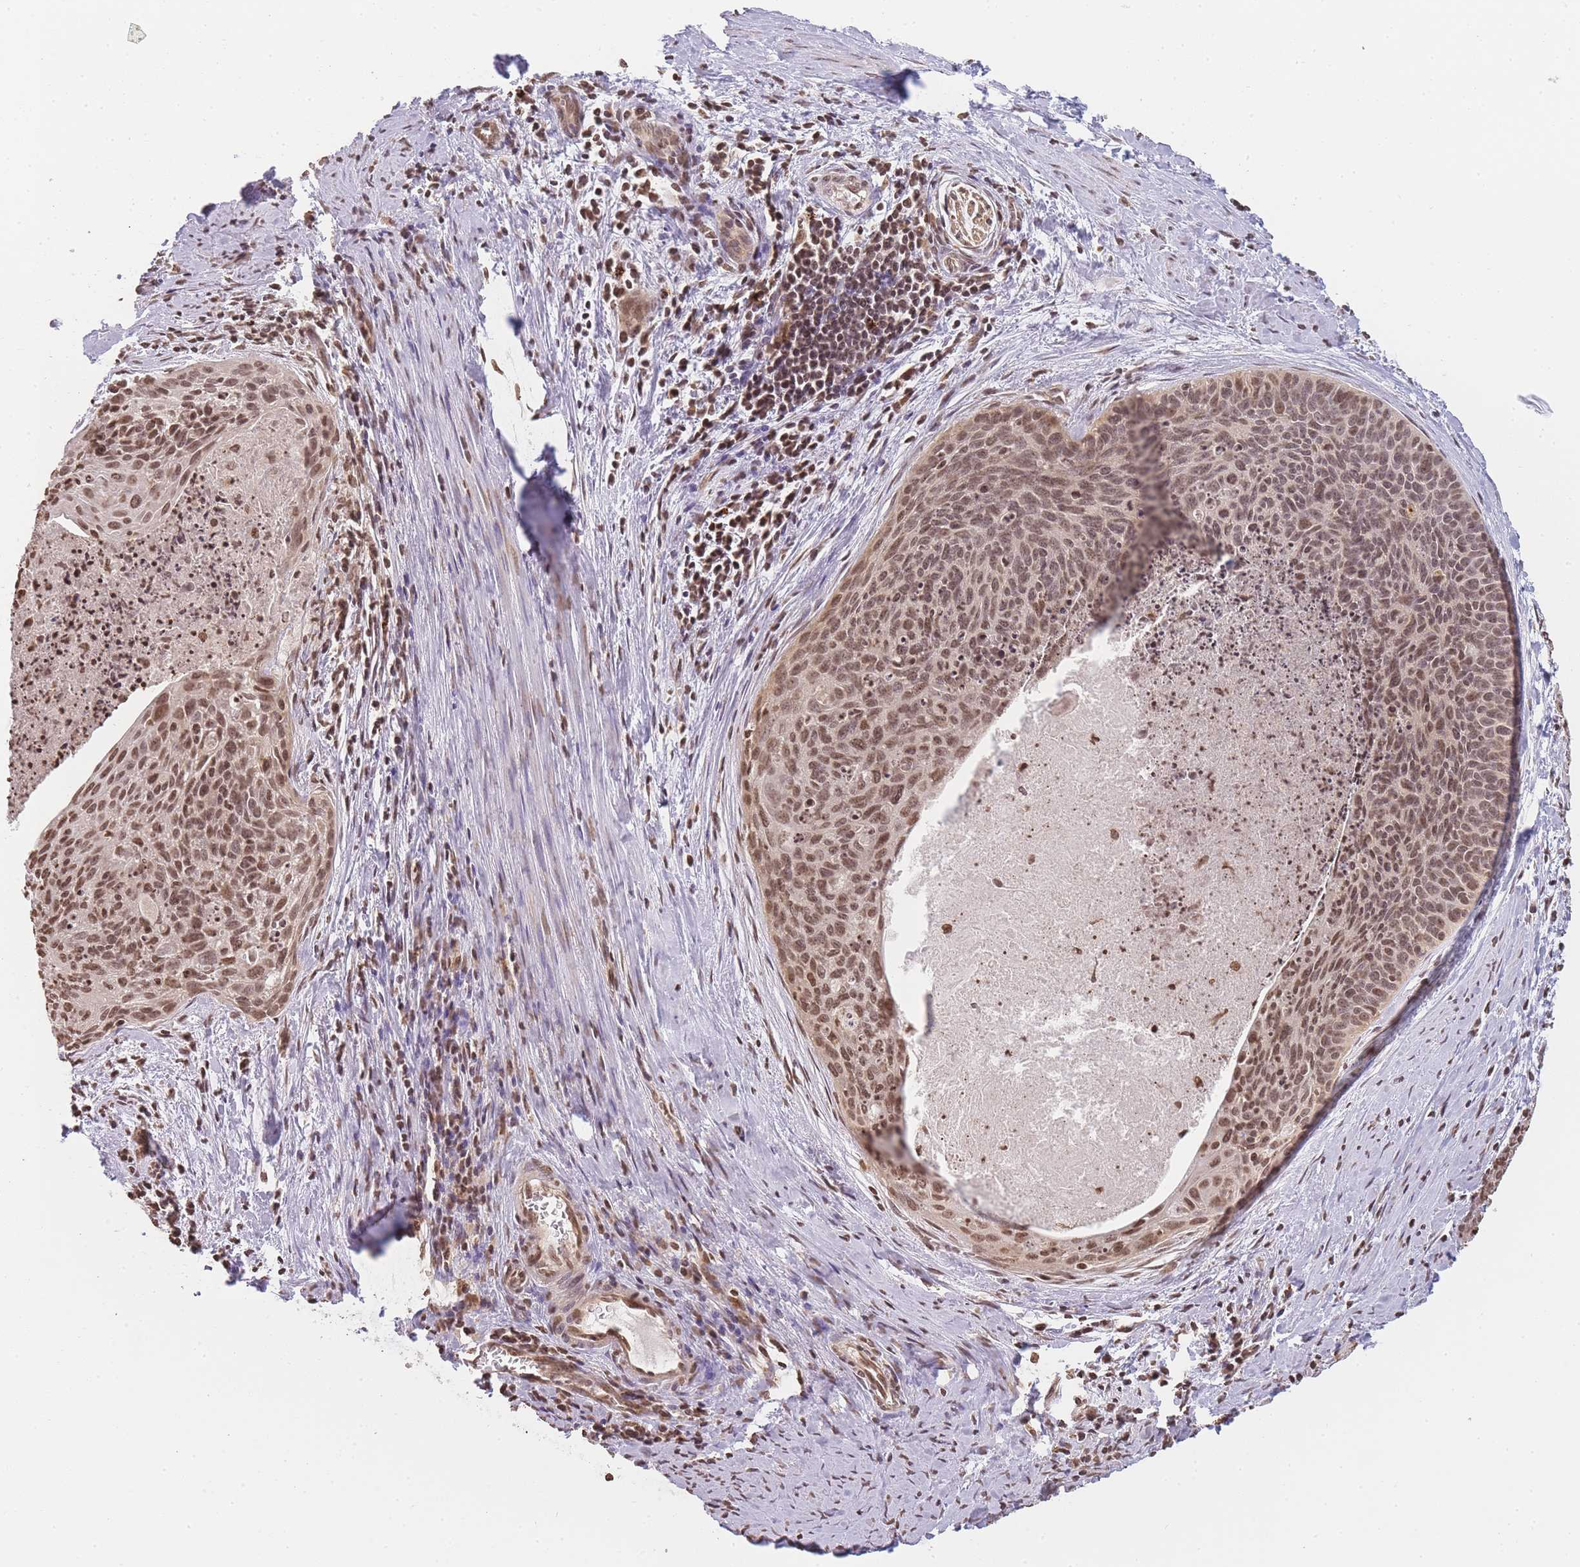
{"staining": {"intensity": "moderate", "quantity": ">75%", "location": "nuclear"}, "tissue": "cervical cancer", "cell_type": "Tumor cells", "image_type": "cancer", "snomed": [{"axis": "morphology", "description": "Squamous cell carcinoma, NOS"}, {"axis": "topography", "description": "Cervix"}], "caption": "This is a histology image of immunohistochemistry (IHC) staining of squamous cell carcinoma (cervical), which shows moderate staining in the nuclear of tumor cells.", "gene": "WWTR1", "patient": {"sex": "female", "age": 55}}